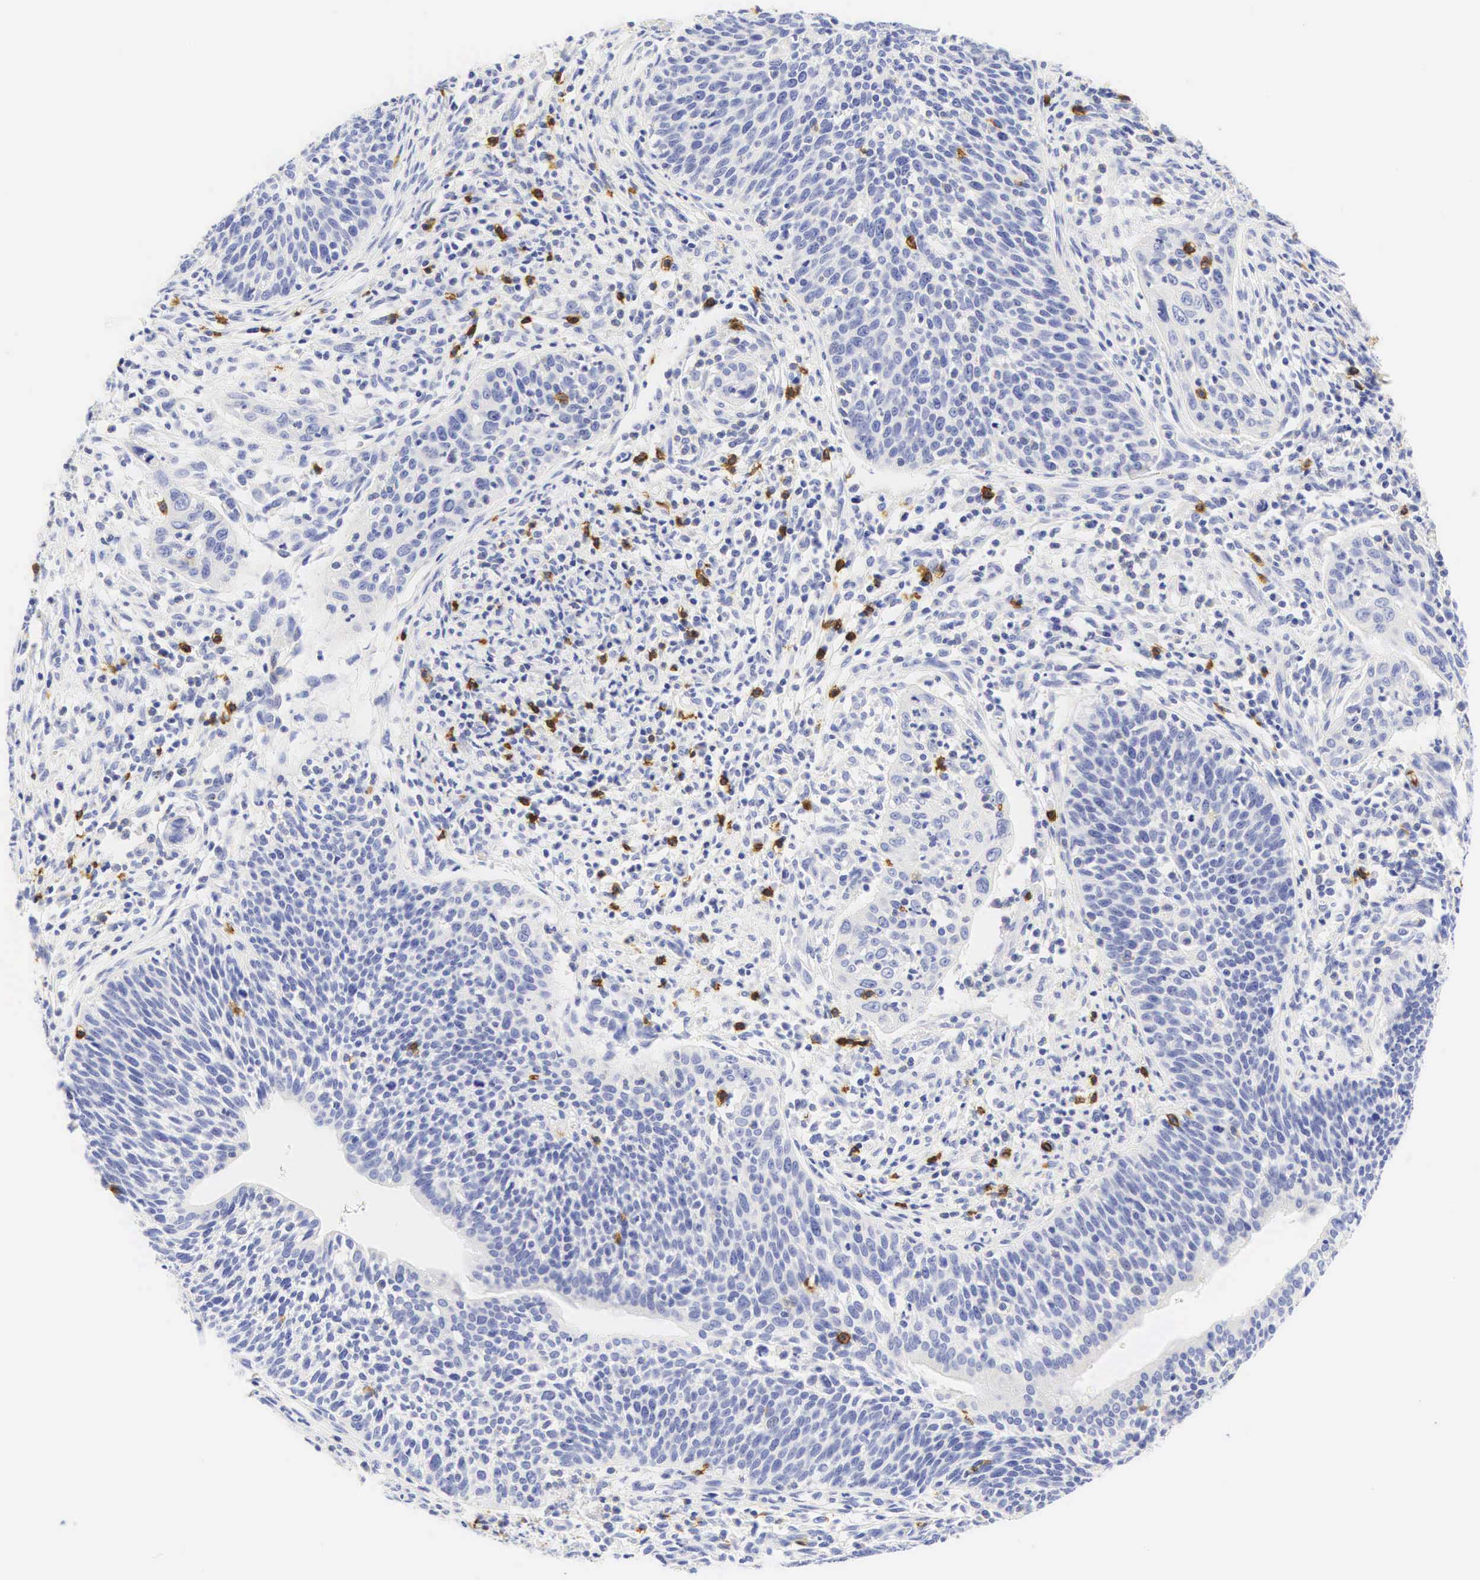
{"staining": {"intensity": "negative", "quantity": "none", "location": "none"}, "tissue": "cervical cancer", "cell_type": "Tumor cells", "image_type": "cancer", "snomed": [{"axis": "morphology", "description": "Squamous cell carcinoma, NOS"}, {"axis": "topography", "description": "Cervix"}], "caption": "Human squamous cell carcinoma (cervical) stained for a protein using immunohistochemistry (IHC) demonstrates no staining in tumor cells.", "gene": "CD8A", "patient": {"sex": "female", "age": 41}}